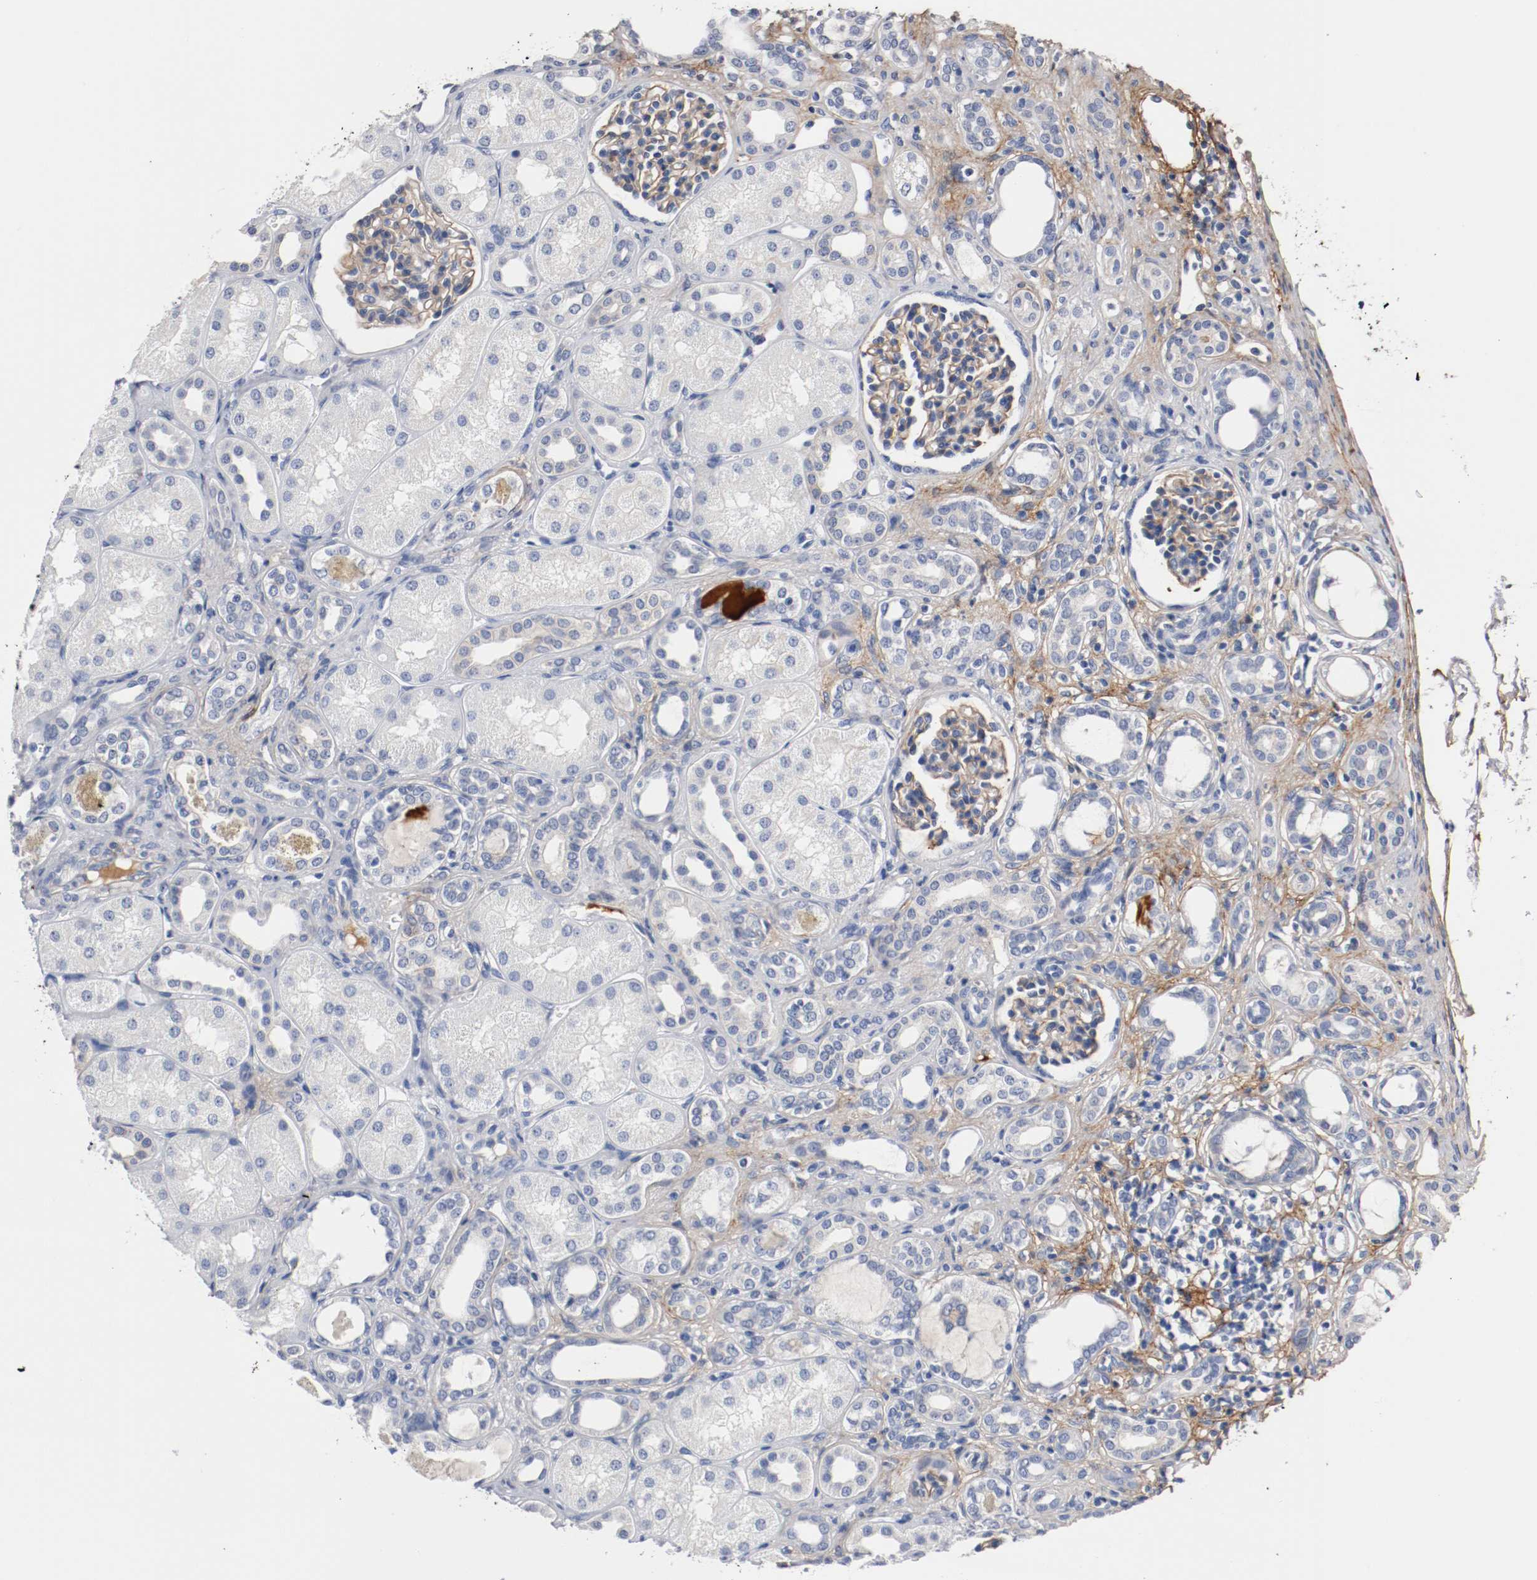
{"staining": {"intensity": "moderate", "quantity": "25%-75%", "location": "cytoplasmic/membranous"}, "tissue": "kidney", "cell_type": "Cells in glomeruli", "image_type": "normal", "snomed": [{"axis": "morphology", "description": "Normal tissue, NOS"}, {"axis": "topography", "description": "Kidney"}], "caption": "Immunohistochemistry (DAB (3,3'-diaminobenzidine)) staining of normal kidney demonstrates moderate cytoplasmic/membranous protein expression in approximately 25%-75% of cells in glomeruli. (DAB IHC with brightfield microscopy, high magnification).", "gene": "TNC", "patient": {"sex": "male", "age": 7}}